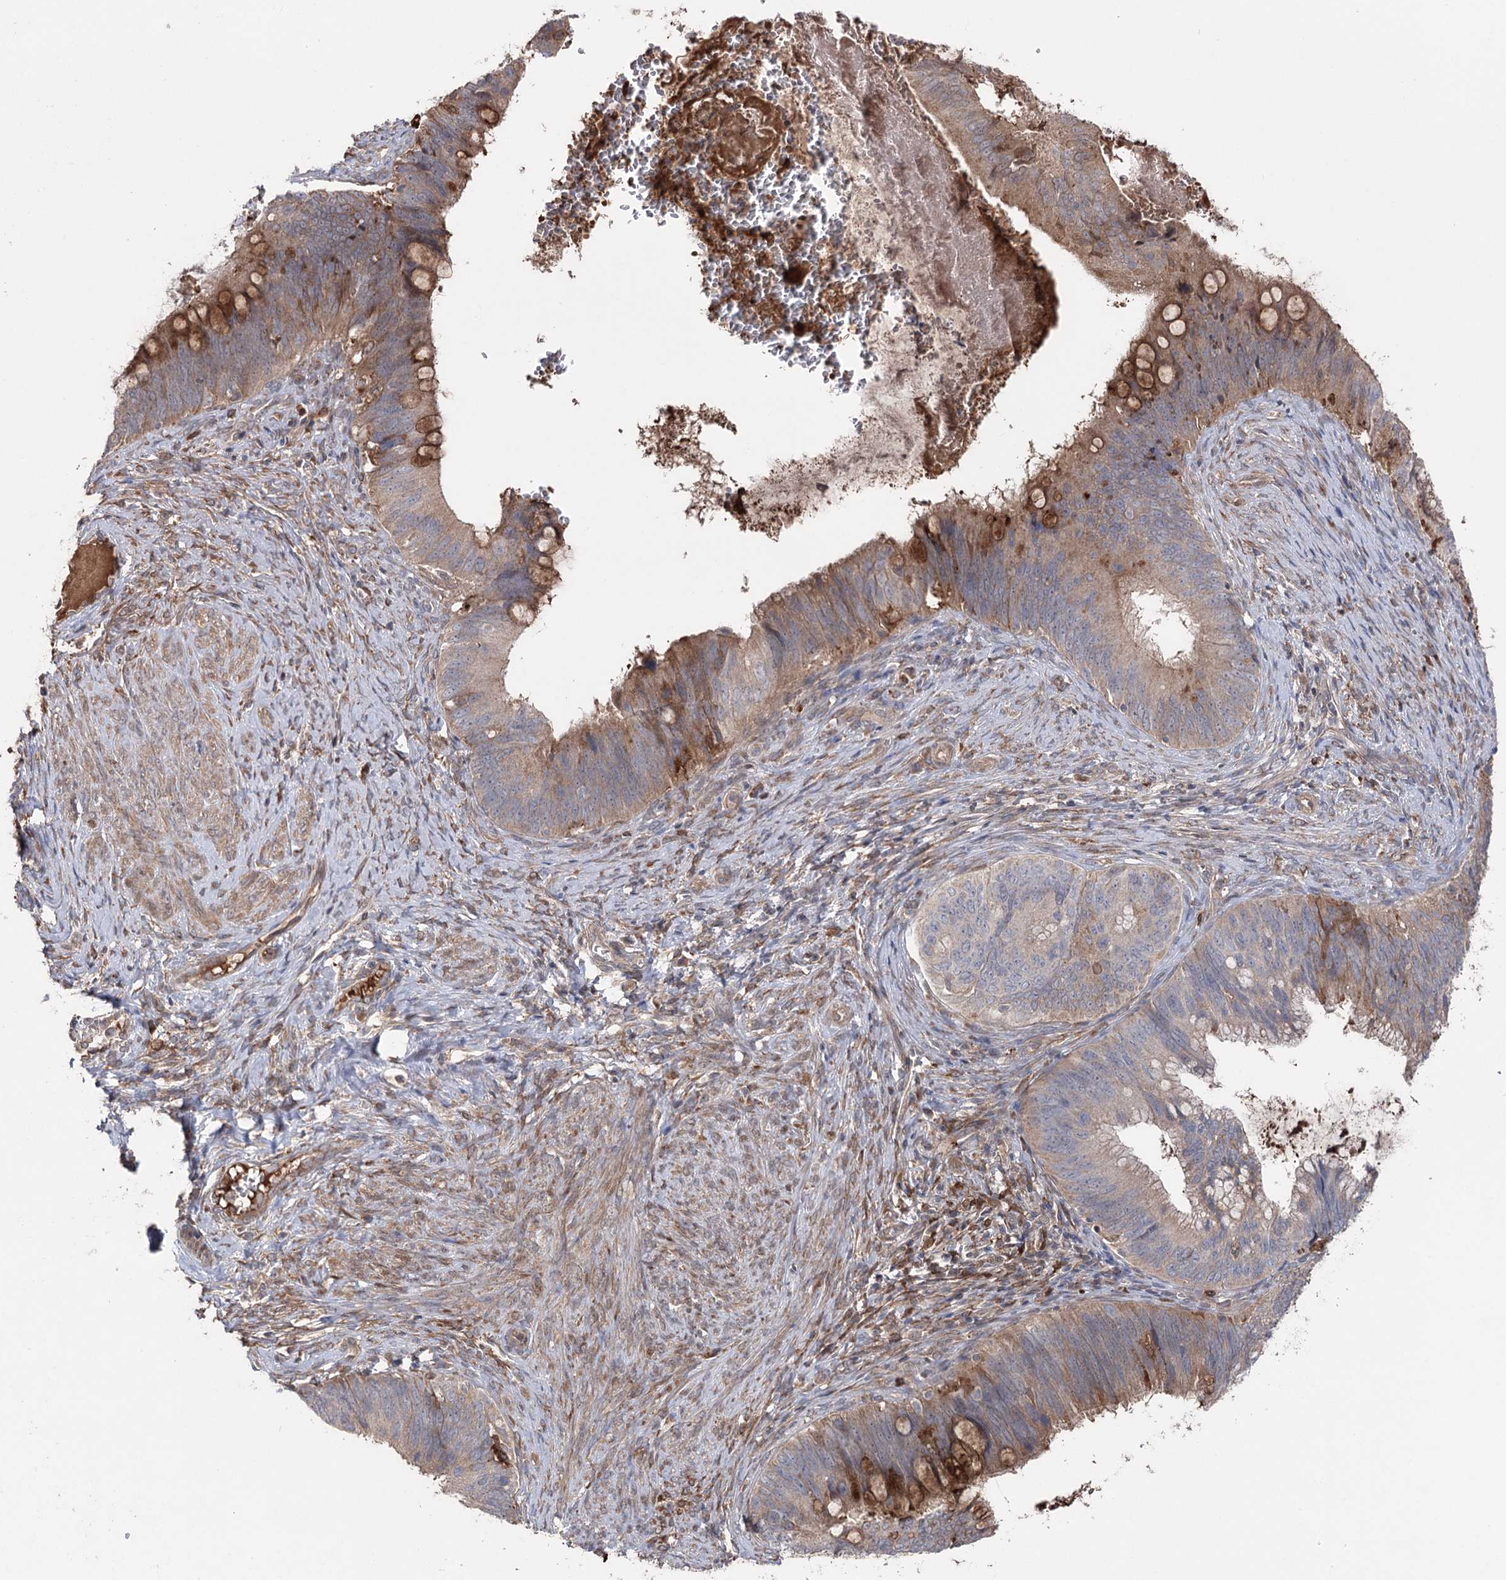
{"staining": {"intensity": "moderate", "quantity": "25%-75%", "location": "cytoplasmic/membranous"}, "tissue": "cervical cancer", "cell_type": "Tumor cells", "image_type": "cancer", "snomed": [{"axis": "morphology", "description": "Adenocarcinoma, NOS"}, {"axis": "topography", "description": "Cervix"}], "caption": "Brown immunohistochemical staining in human cervical cancer displays moderate cytoplasmic/membranous staining in approximately 25%-75% of tumor cells.", "gene": "OTUD1", "patient": {"sex": "female", "age": 42}}